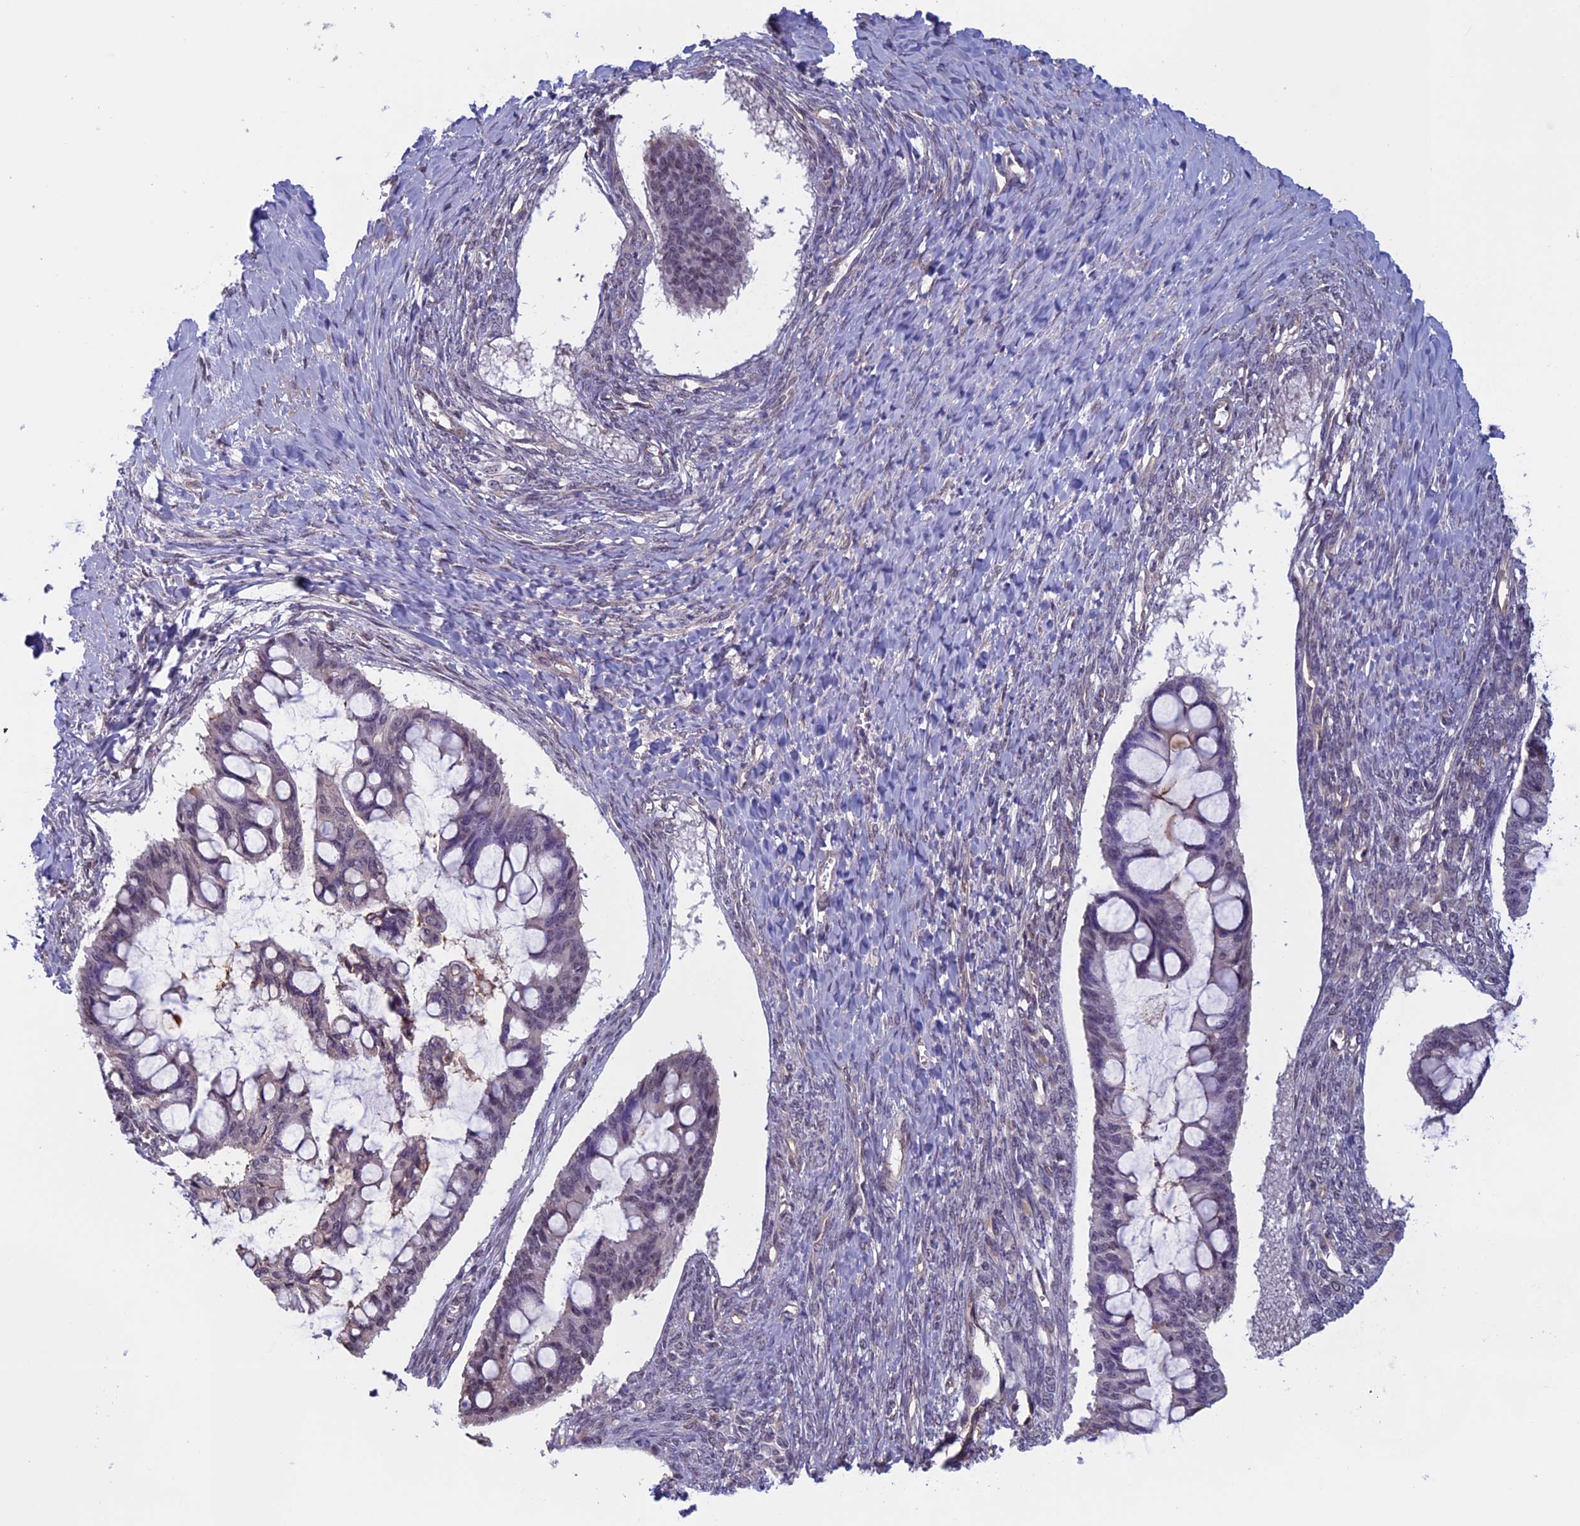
{"staining": {"intensity": "weak", "quantity": "<25%", "location": "cytoplasmic/membranous,nuclear"}, "tissue": "ovarian cancer", "cell_type": "Tumor cells", "image_type": "cancer", "snomed": [{"axis": "morphology", "description": "Cystadenocarcinoma, mucinous, NOS"}, {"axis": "topography", "description": "Ovary"}], "caption": "Histopathology image shows no significant protein expression in tumor cells of ovarian cancer.", "gene": "SLC1A6", "patient": {"sex": "female", "age": 73}}